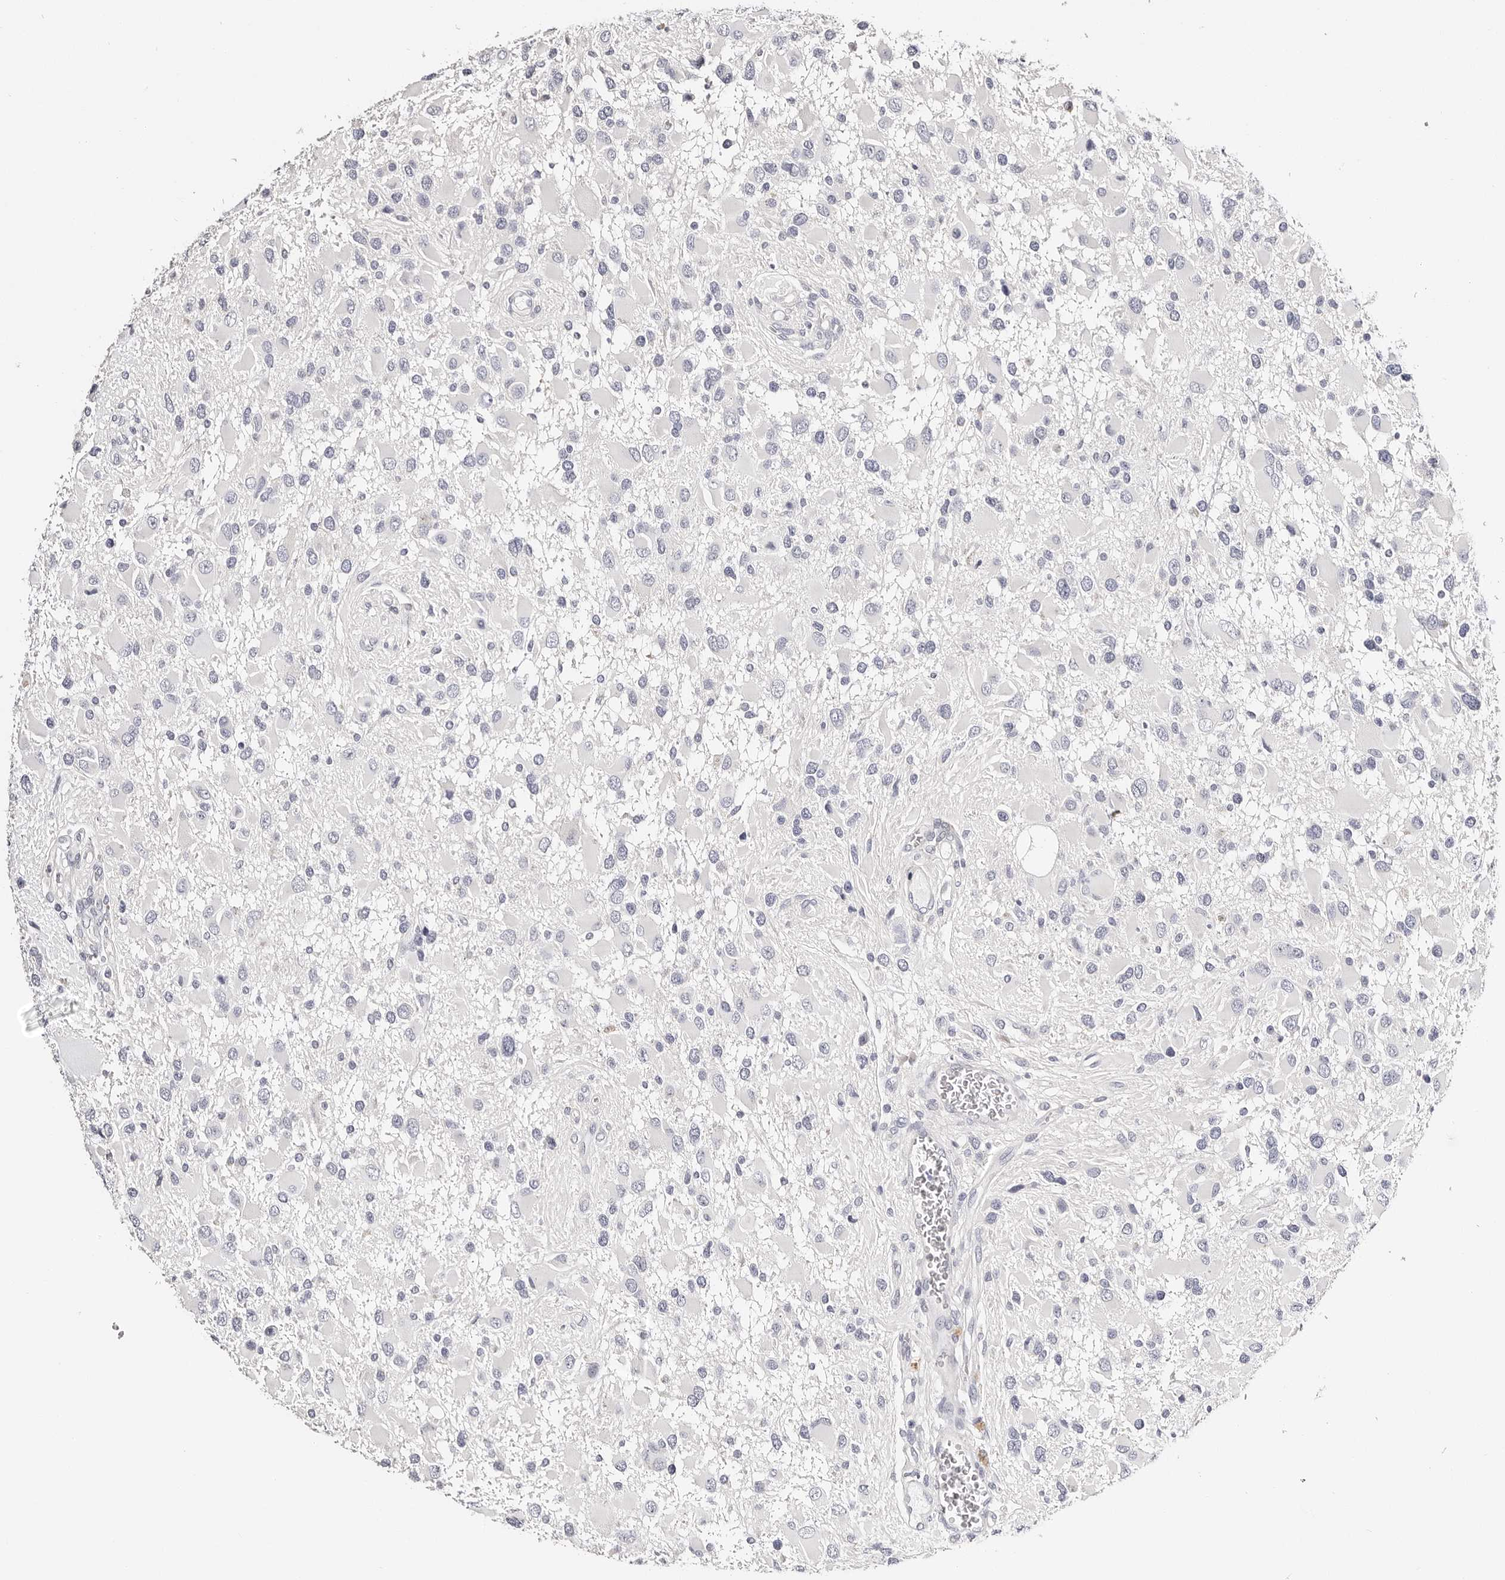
{"staining": {"intensity": "negative", "quantity": "none", "location": "none"}, "tissue": "glioma", "cell_type": "Tumor cells", "image_type": "cancer", "snomed": [{"axis": "morphology", "description": "Glioma, malignant, High grade"}, {"axis": "topography", "description": "Brain"}], "caption": "Immunohistochemistry (IHC) image of human glioma stained for a protein (brown), which shows no positivity in tumor cells.", "gene": "ROM1", "patient": {"sex": "male", "age": 53}}